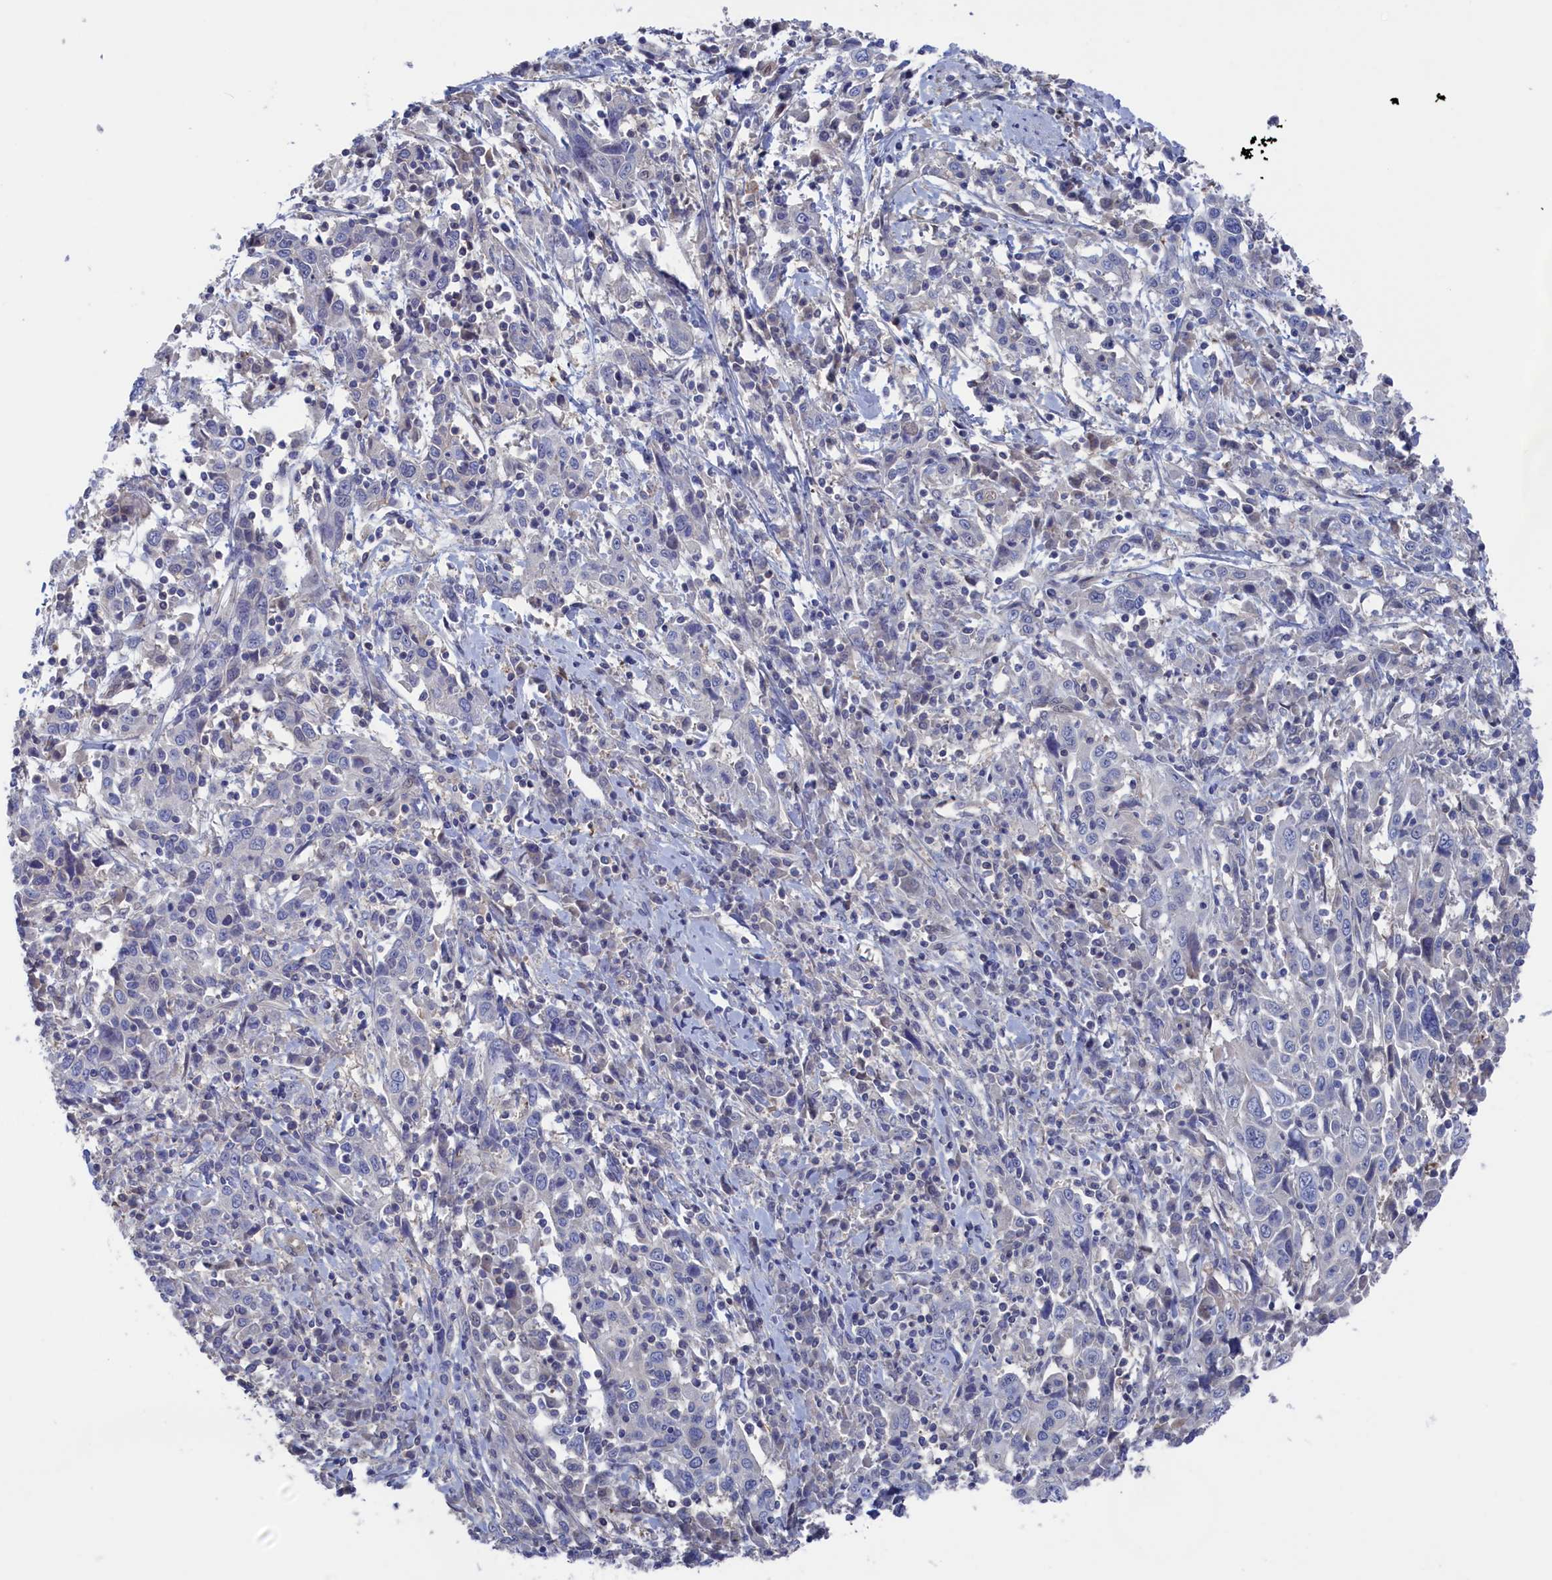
{"staining": {"intensity": "negative", "quantity": "none", "location": "none"}, "tissue": "cervical cancer", "cell_type": "Tumor cells", "image_type": "cancer", "snomed": [{"axis": "morphology", "description": "Squamous cell carcinoma, NOS"}, {"axis": "topography", "description": "Cervix"}], "caption": "Tumor cells show no significant positivity in cervical cancer (squamous cell carcinoma).", "gene": "NUTF2", "patient": {"sex": "female", "age": 46}}